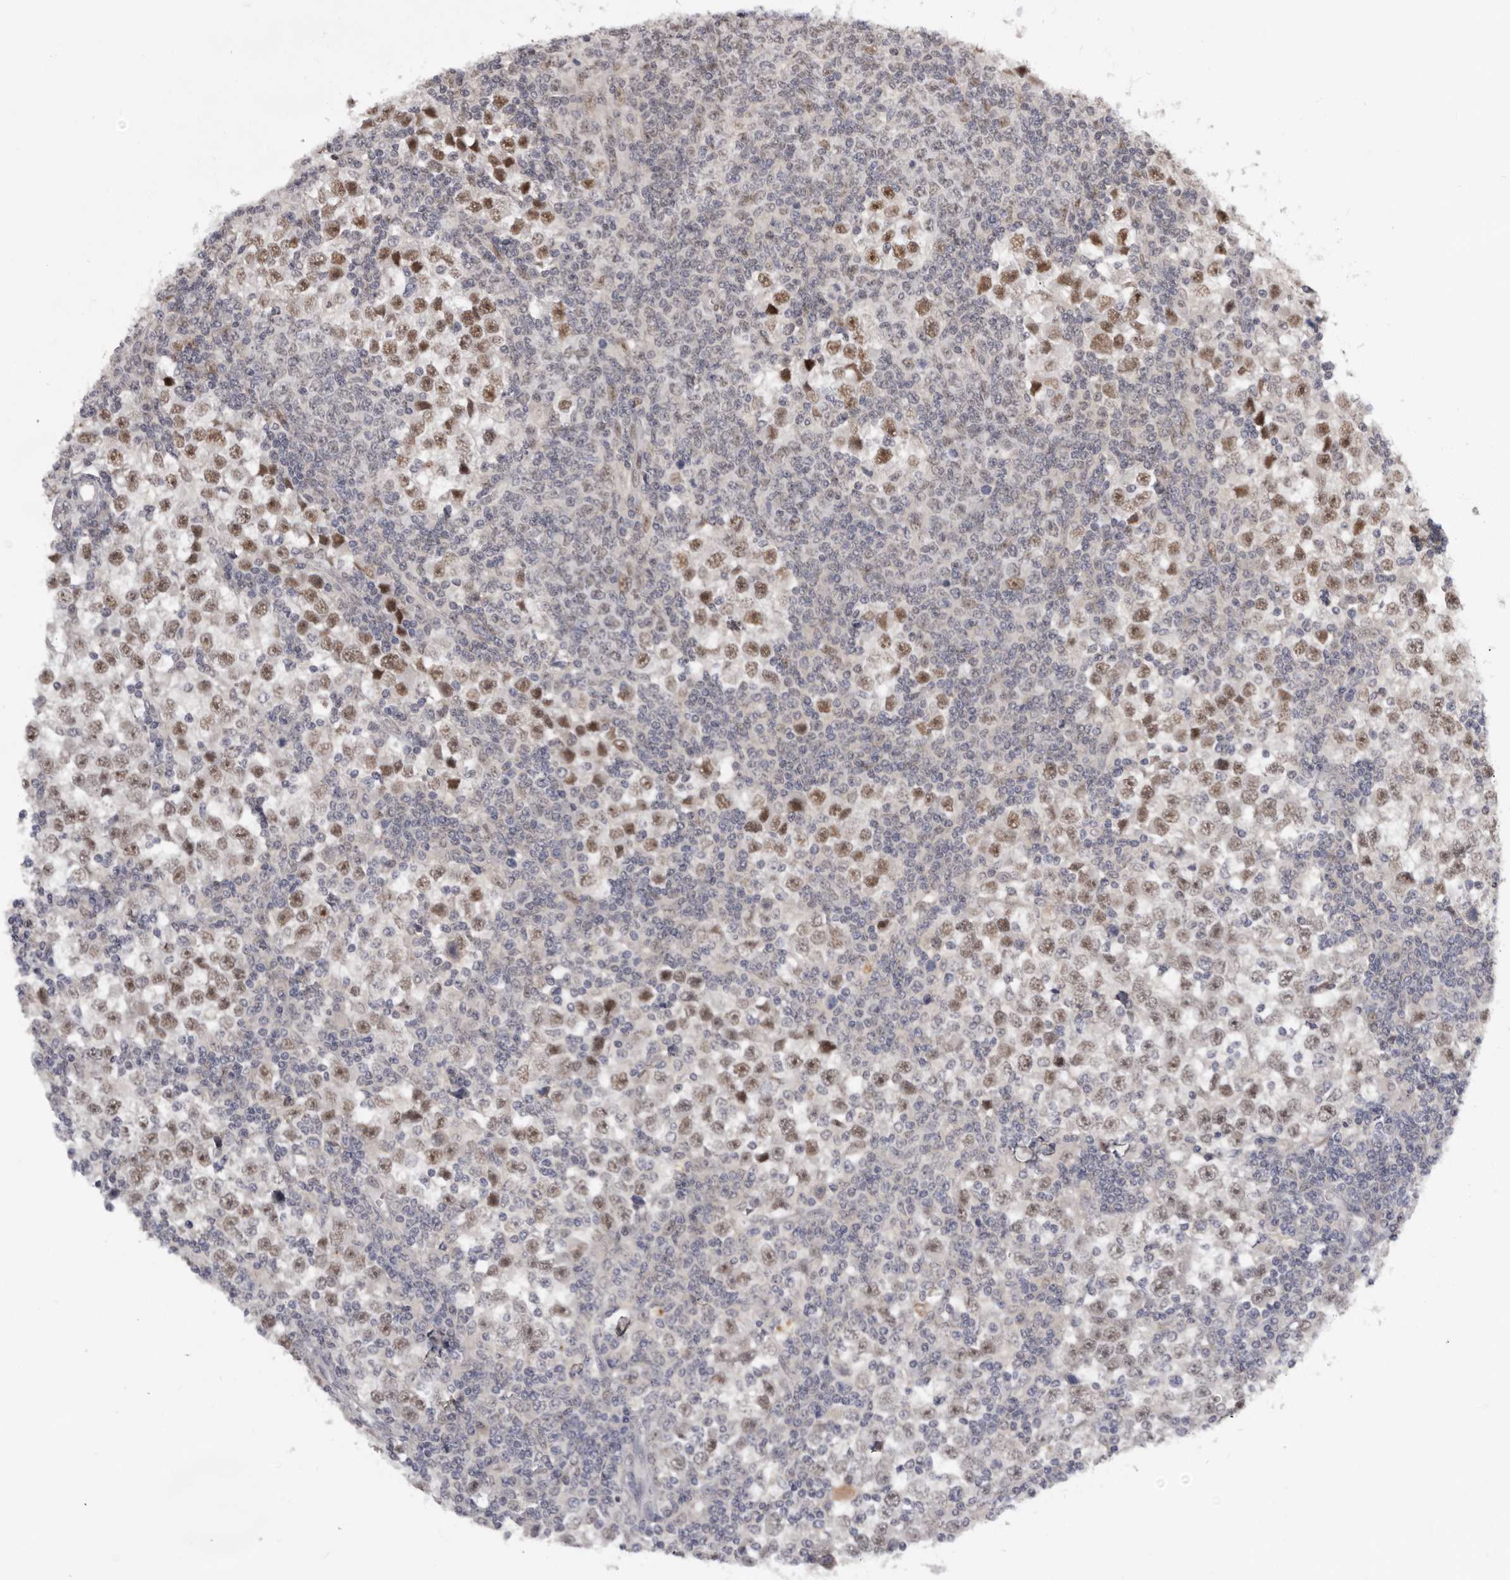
{"staining": {"intensity": "moderate", "quantity": "25%-75%", "location": "nuclear"}, "tissue": "testis cancer", "cell_type": "Tumor cells", "image_type": "cancer", "snomed": [{"axis": "morphology", "description": "Seminoma, NOS"}, {"axis": "topography", "description": "Testis"}], "caption": "A photomicrograph showing moderate nuclear expression in about 25%-75% of tumor cells in testis cancer, as visualized by brown immunohistochemical staining.", "gene": "BRCA2", "patient": {"sex": "male", "age": 65}}